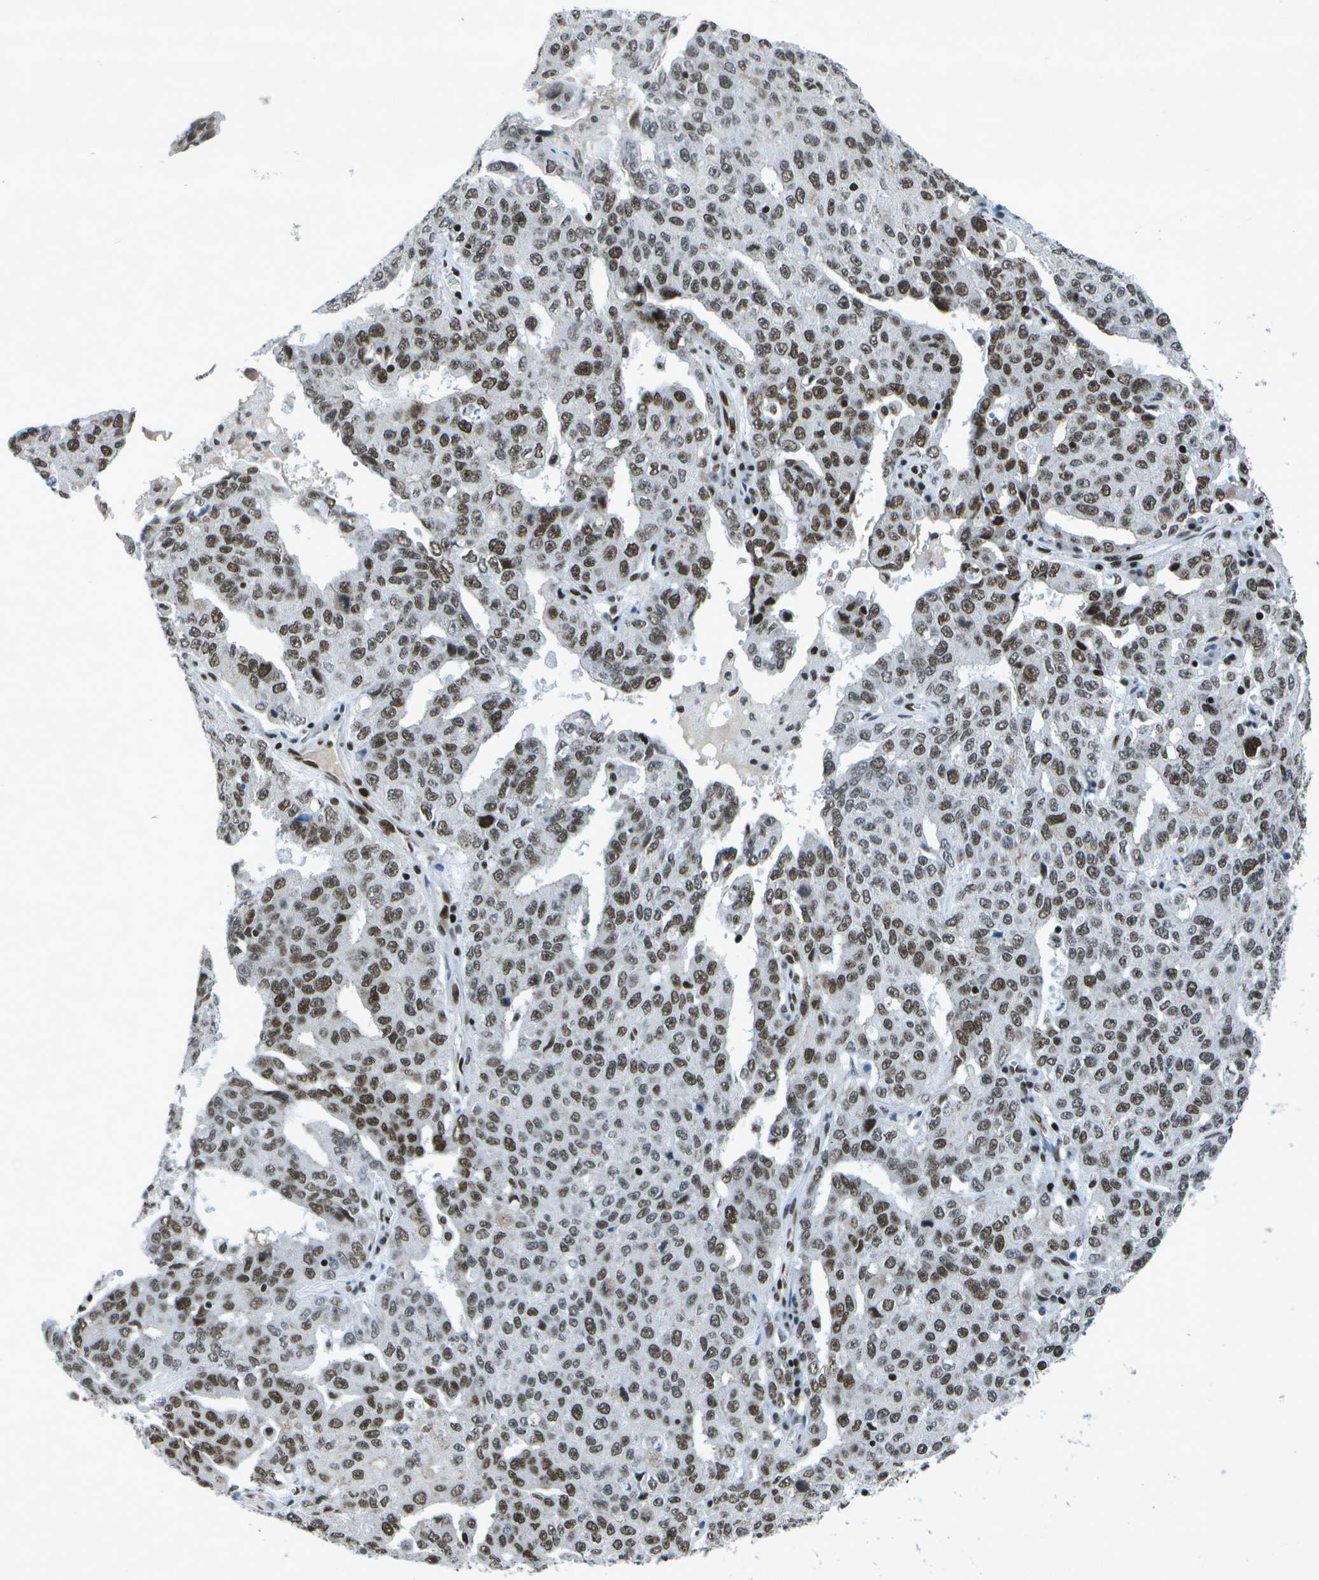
{"staining": {"intensity": "moderate", "quantity": ">75%", "location": "nuclear"}, "tissue": "ovarian cancer", "cell_type": "Tumor cells", "image_type": "cancer", "snomed": [{"axis": "morphology", "description": "Carcinoma, endometroid"}, {"axis": "topography", "description": "Ovary"}], "caption": "This histopathology image demonstrates ovarian cancer (endometroid carcinoma) stained with IHC to label a protein in brown. The nuclear of tumor cells show moderate positivity for the protein. Nuclei are counter-stained blue.", "gene": "MTA2", "patient": {"sex": "female", "age": 62}}